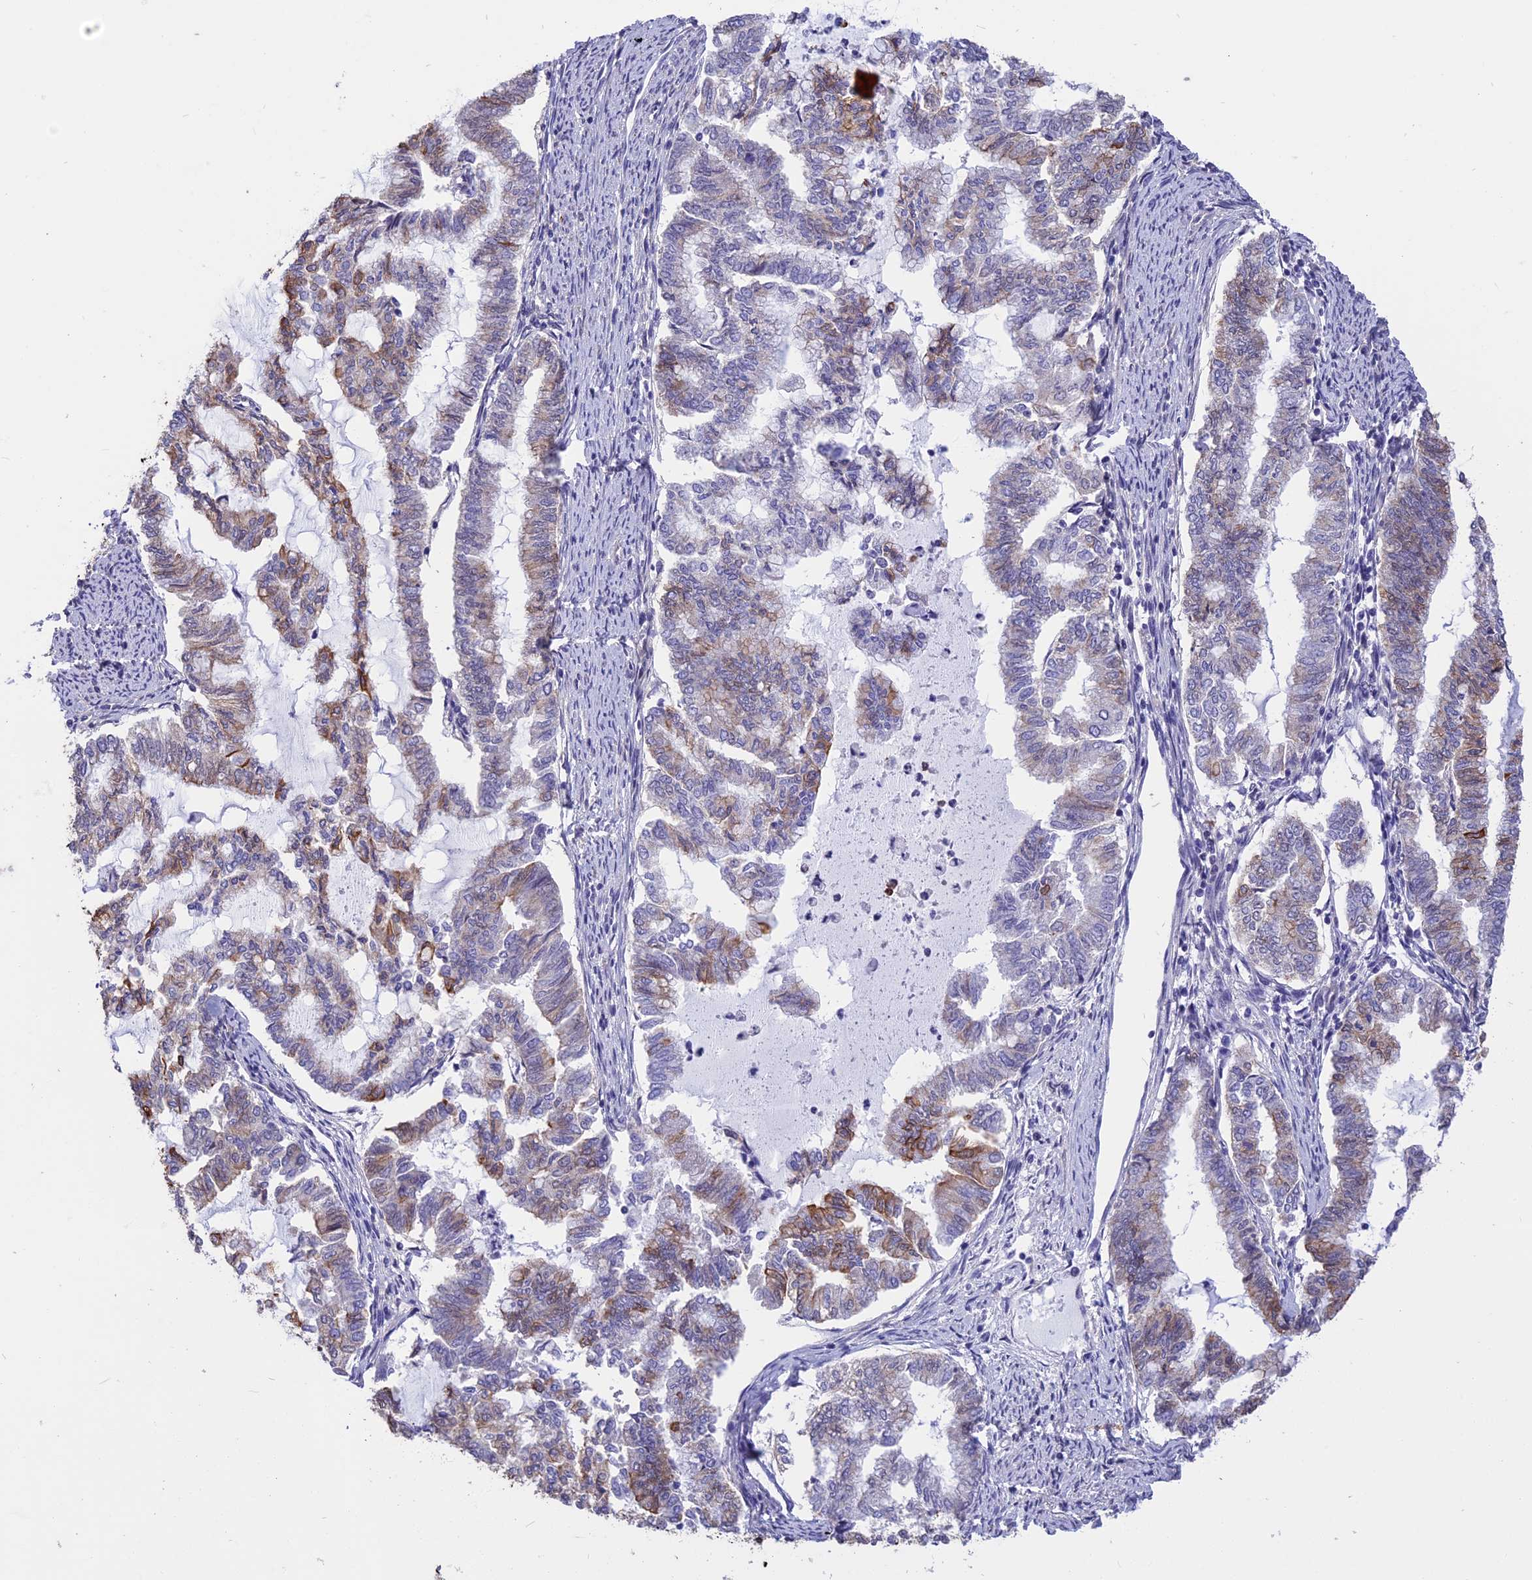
{"staining": {"intensity": "moderate", "quantity": "25%-75%", "location": "cytoplasmic/membranous"}, "tissue": "endometrial cancer", "cell_type": "Tumor cells", "image_type": "cancer", "snomed": [{"axis": "morphology", "description": "Adenocarcinoma, NOS"}, {"axis": "topography", "description": "Endometrium"}], "caption": "The immunohistochemical stain labels moderate cytoplasmic/membranous expression in tumor cells of endometrial adenocarcinoma tissue. The staining was performed using DAB (3,3'-diaminobenzidine), with brown indicating positive protein expression. Nuclei are stained blue with hematoxylin.", "gene": "STUB1", "patient": {"sex": "female", "age": 79}}